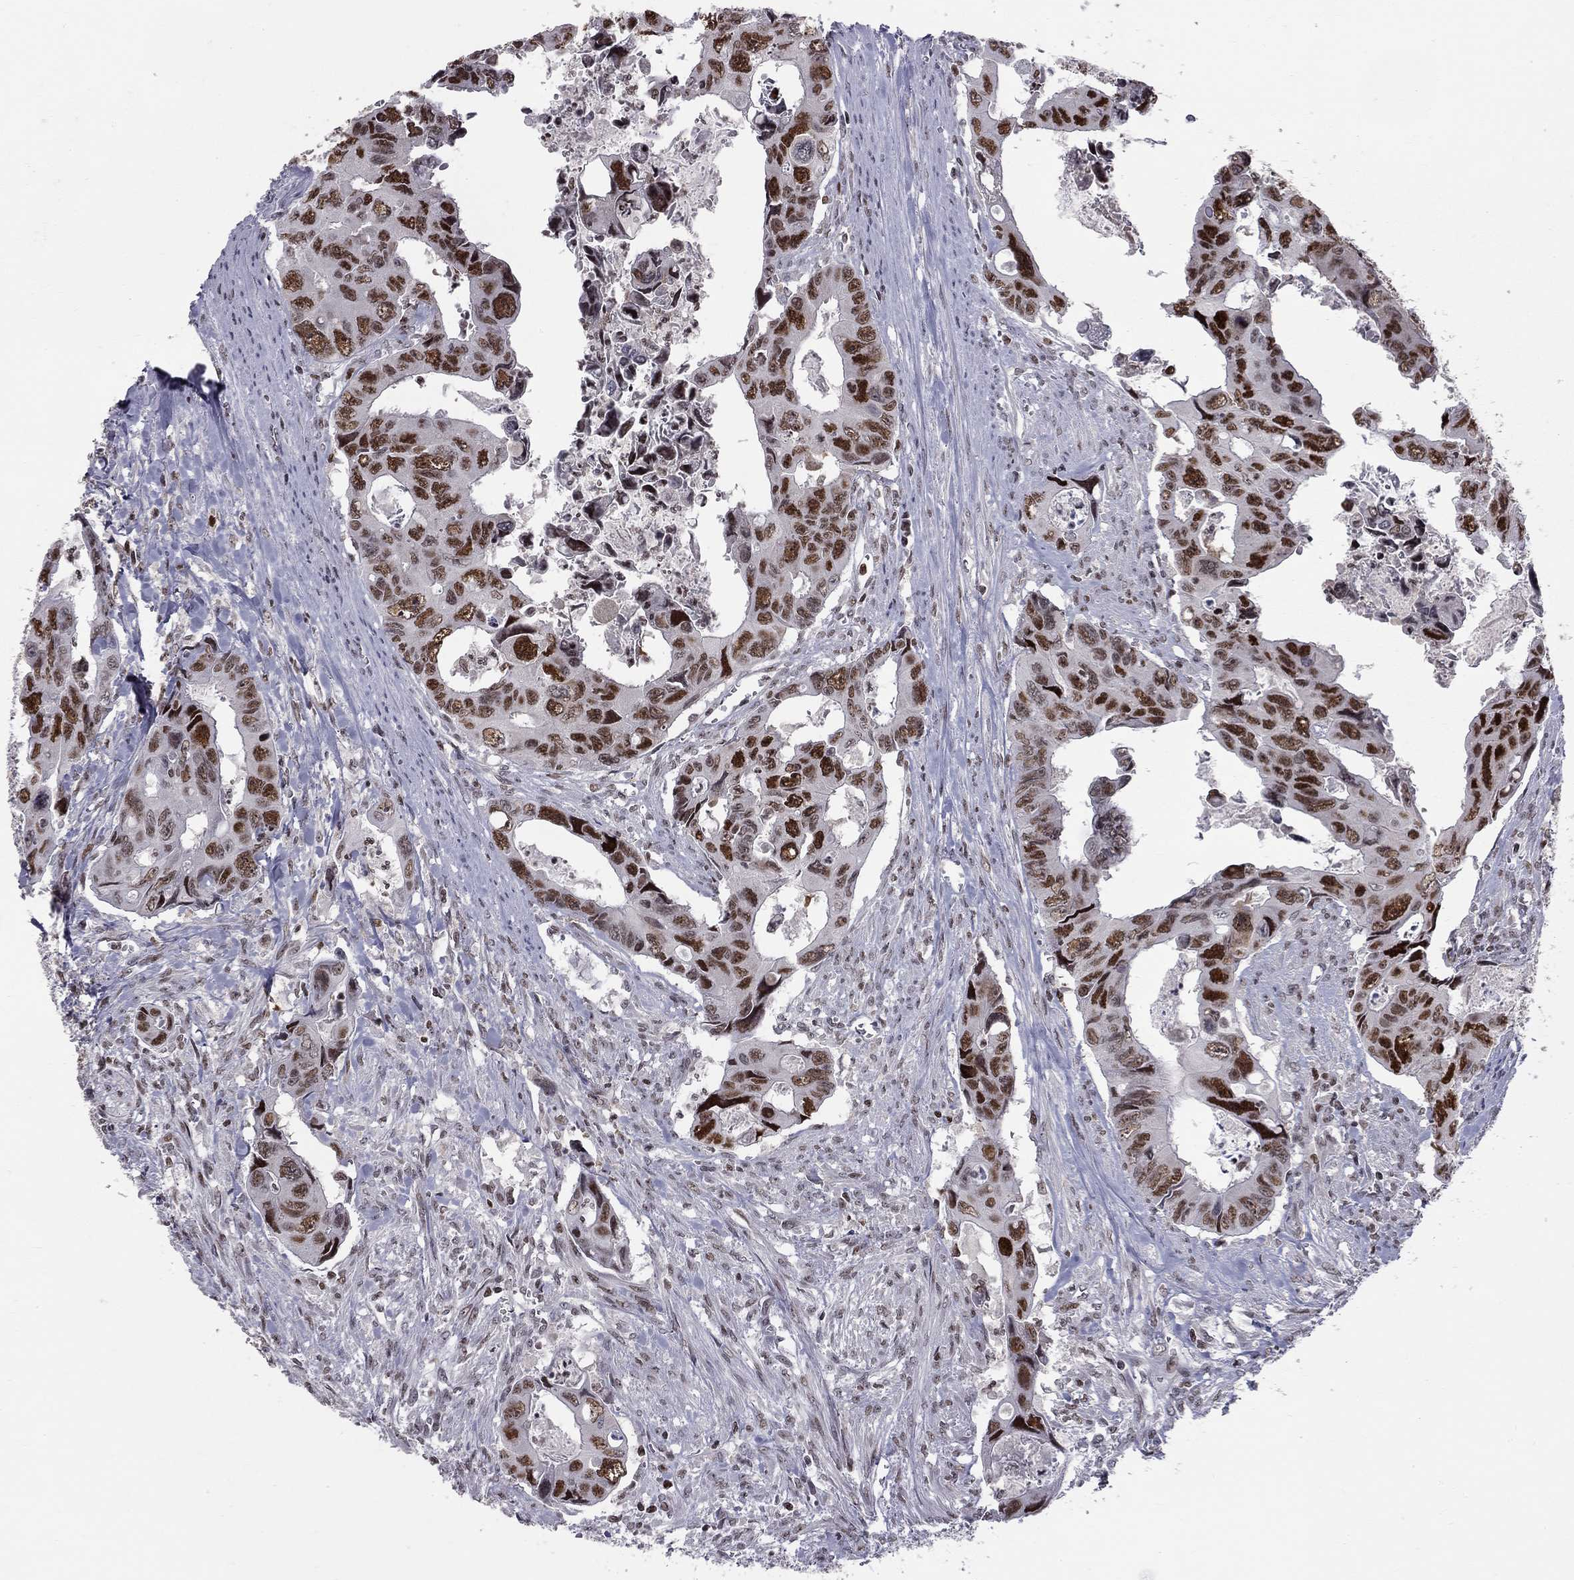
{"staining": {"intensity": "strong", "quantity": ">75%", "location": "nuclear"}, "tissue": "colorectal cancer", "cell_type": "Tumor cells", "image_type": "cancer", "snomed": [{"axis": "morphology", "description": "Adenocarcinoma, NOS"}, {"axis": "topography", "description": "Rectum"}], "caption": "A brown stain highlights strong nuclear expression of a protein in colorectal cancer (adenocarcinoma) tumor cells.", "gene": "RNASEH2C", "patient": {"sex": "male", "age": 62}}